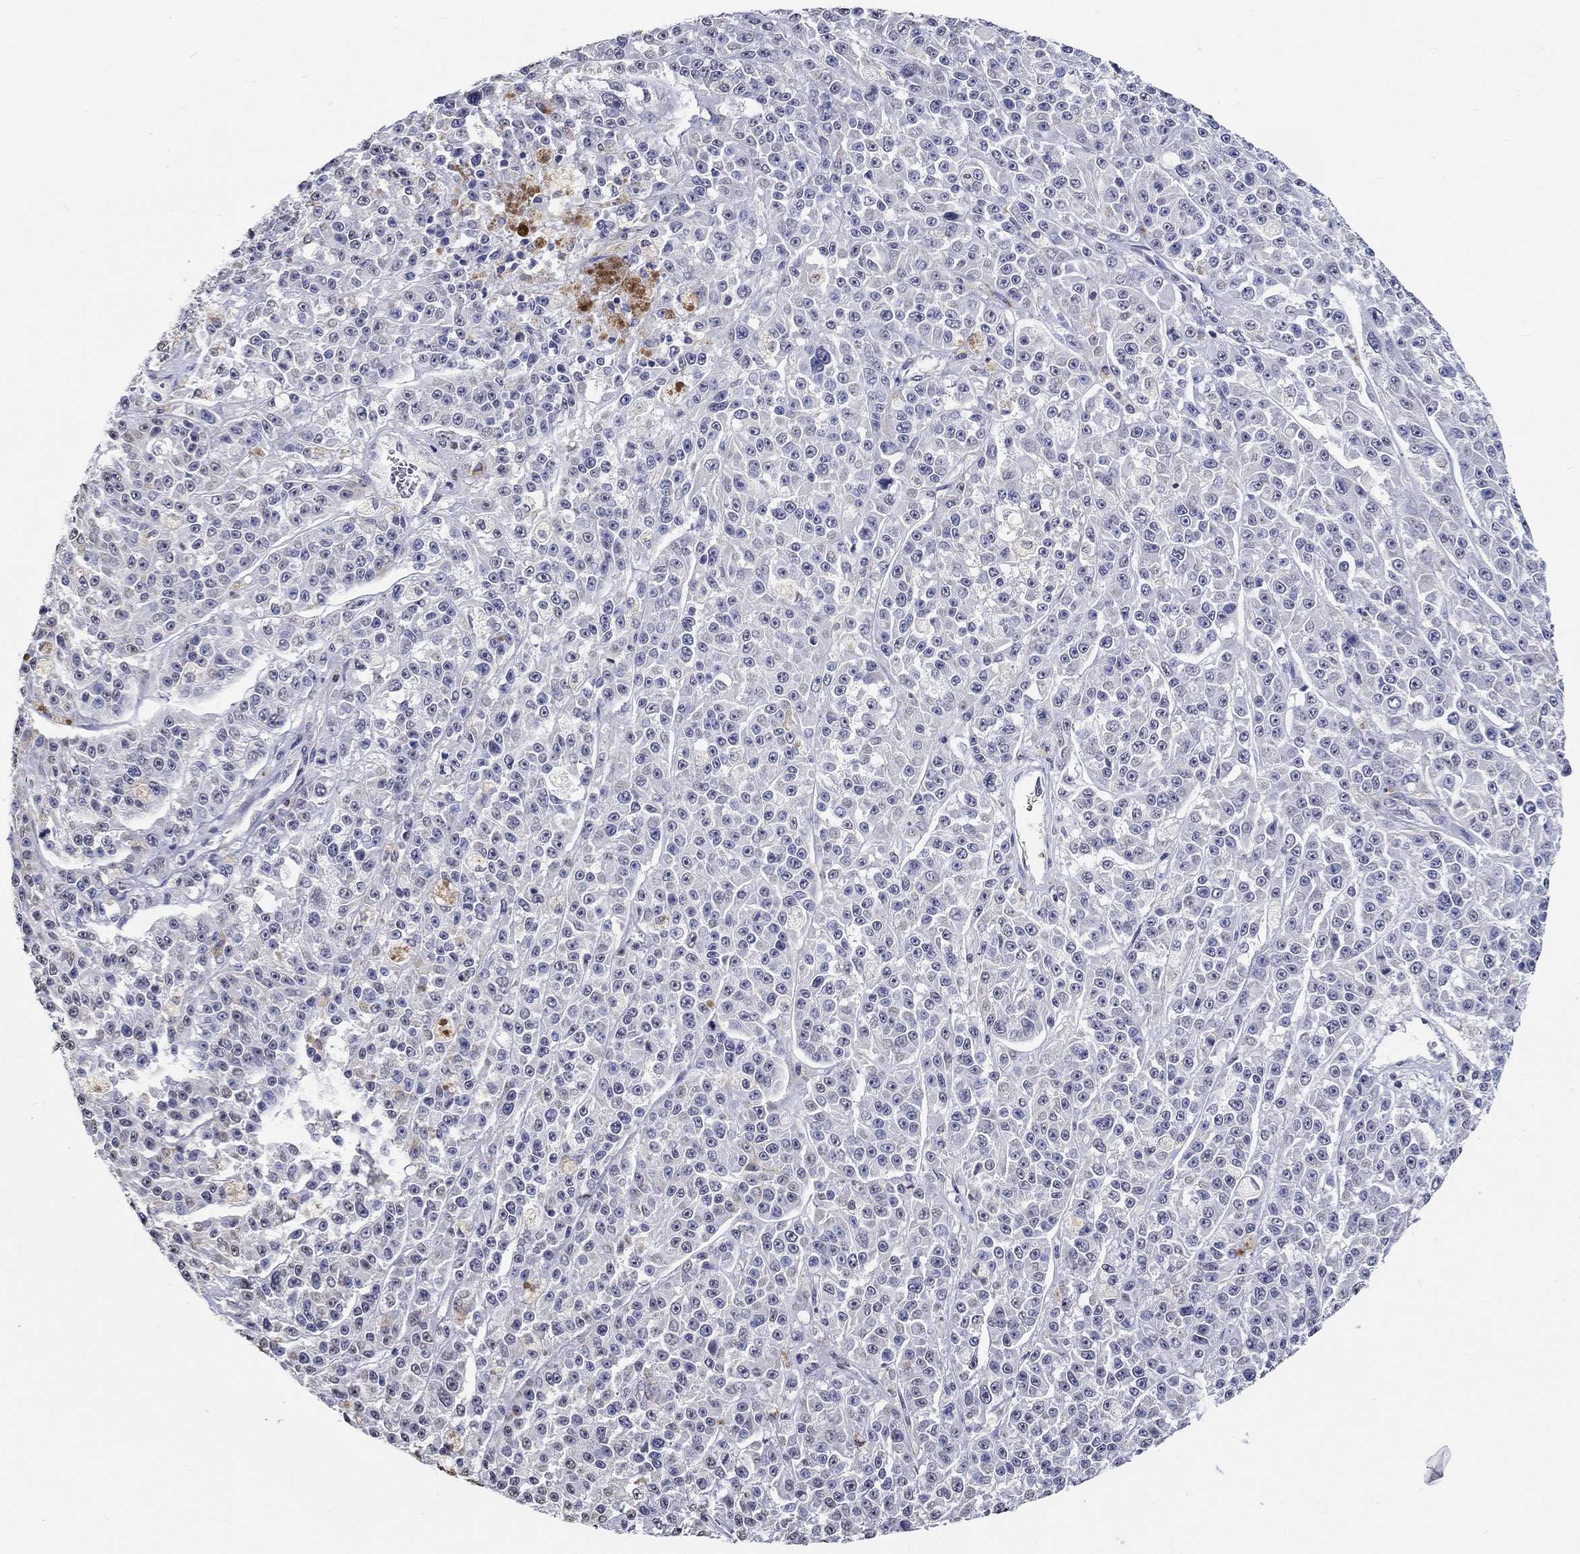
{"staining": {"intensity": "negative", "quantity": "none", "location": "none"}, "tissue": "melanoma", "cell_type": "Tumor cells", "image_type": "cancer", "snomed": [{"axis": "morphology", "description": "Malignant melanoma, NOS"}, {"axis": "topography", "description": "Skin"}], "caption": "IHC image of human malignant melanoma stained for a protein (brown), which demonstrates no staining in tumor cells.", "gene": "PDE1B", "patient": {"sex": "female", "age": 58}}